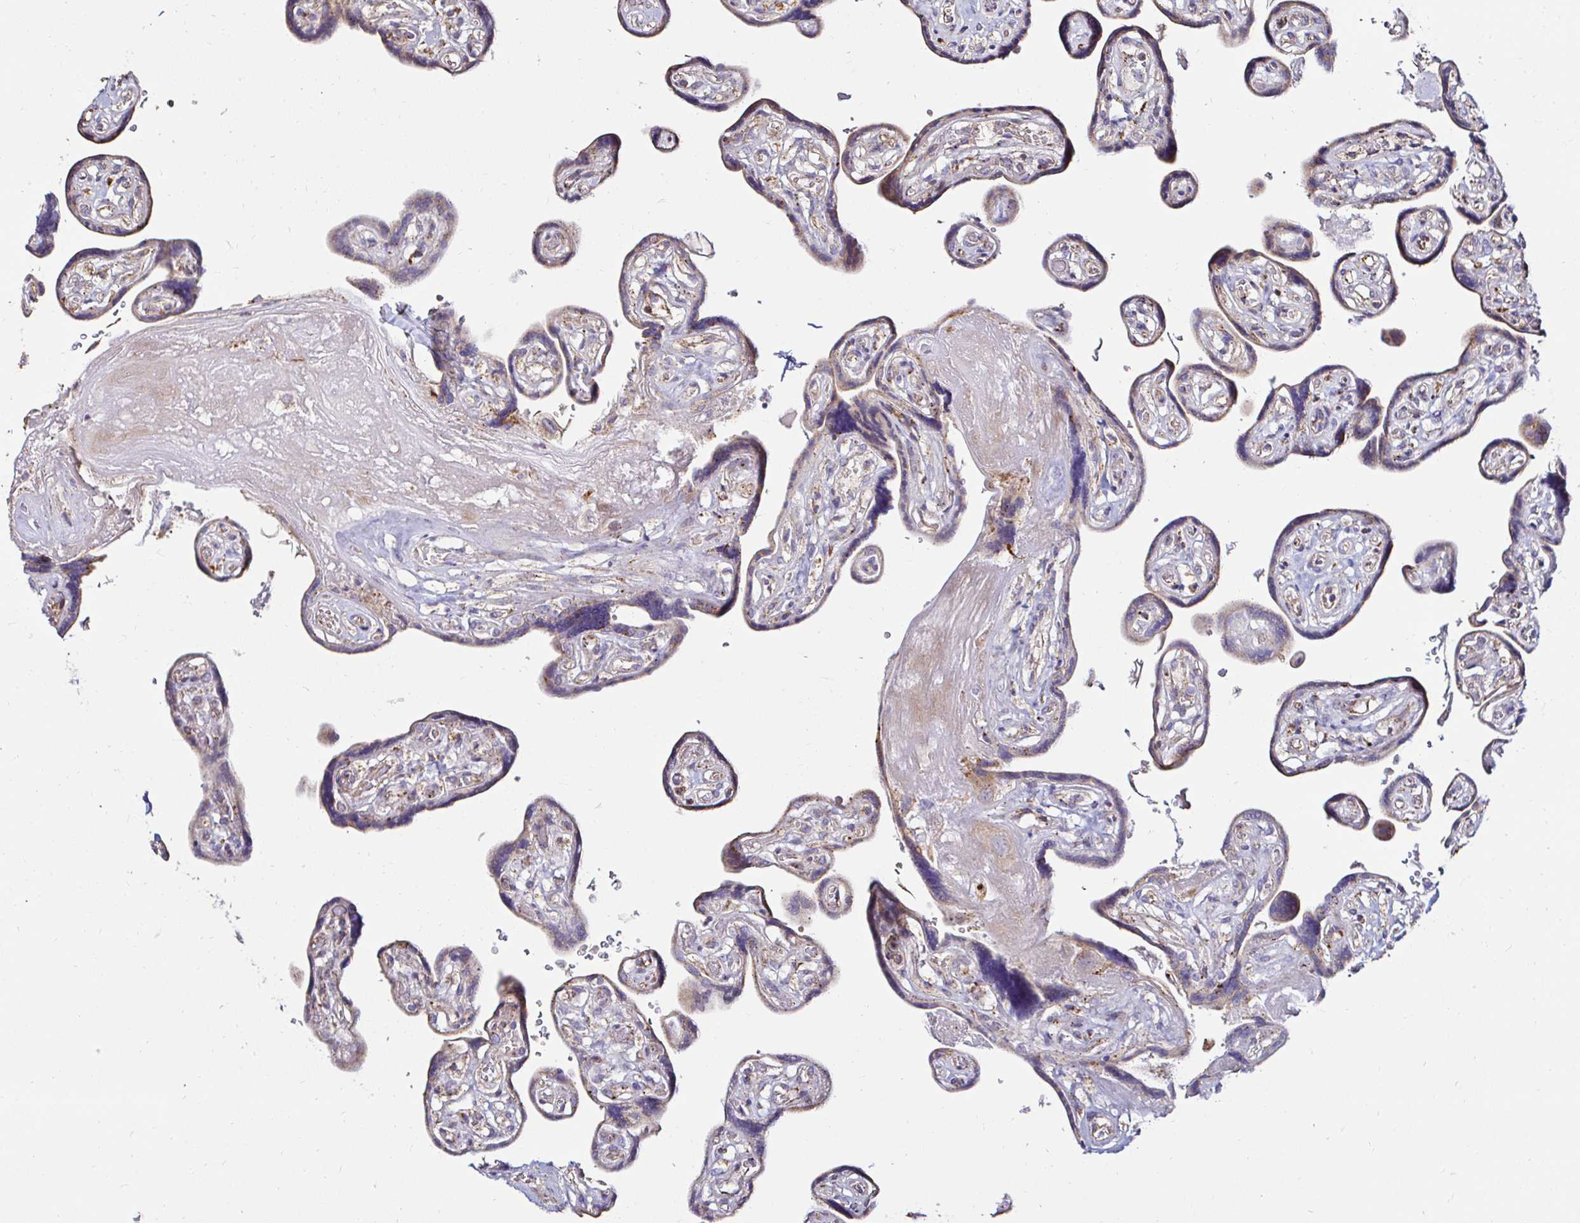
{"staining": {"intensity": "weak", "quantity": "25%-75%", "location": "cytoplasmic/membranous"}, "tissue": "placenta", "cell_type": "Trophoblastic cells", "image_type": "normal", "snomed": [{"axis": "morphology", "description": "Normal tissue, NOS"}, {"axis": "topography", "description": "Placenta"}], "caption": "IHC photomicrograph of normal placenta: placenta stained using IHC reveals low levels of weak protein expression localized specifically in the cytoplasmic/membranous of trophoblastic cells, appearing as a cytoplasmic/membranous brown color.", "gene": "GALNS", "patient": {"sex": "female", "age": 32}}